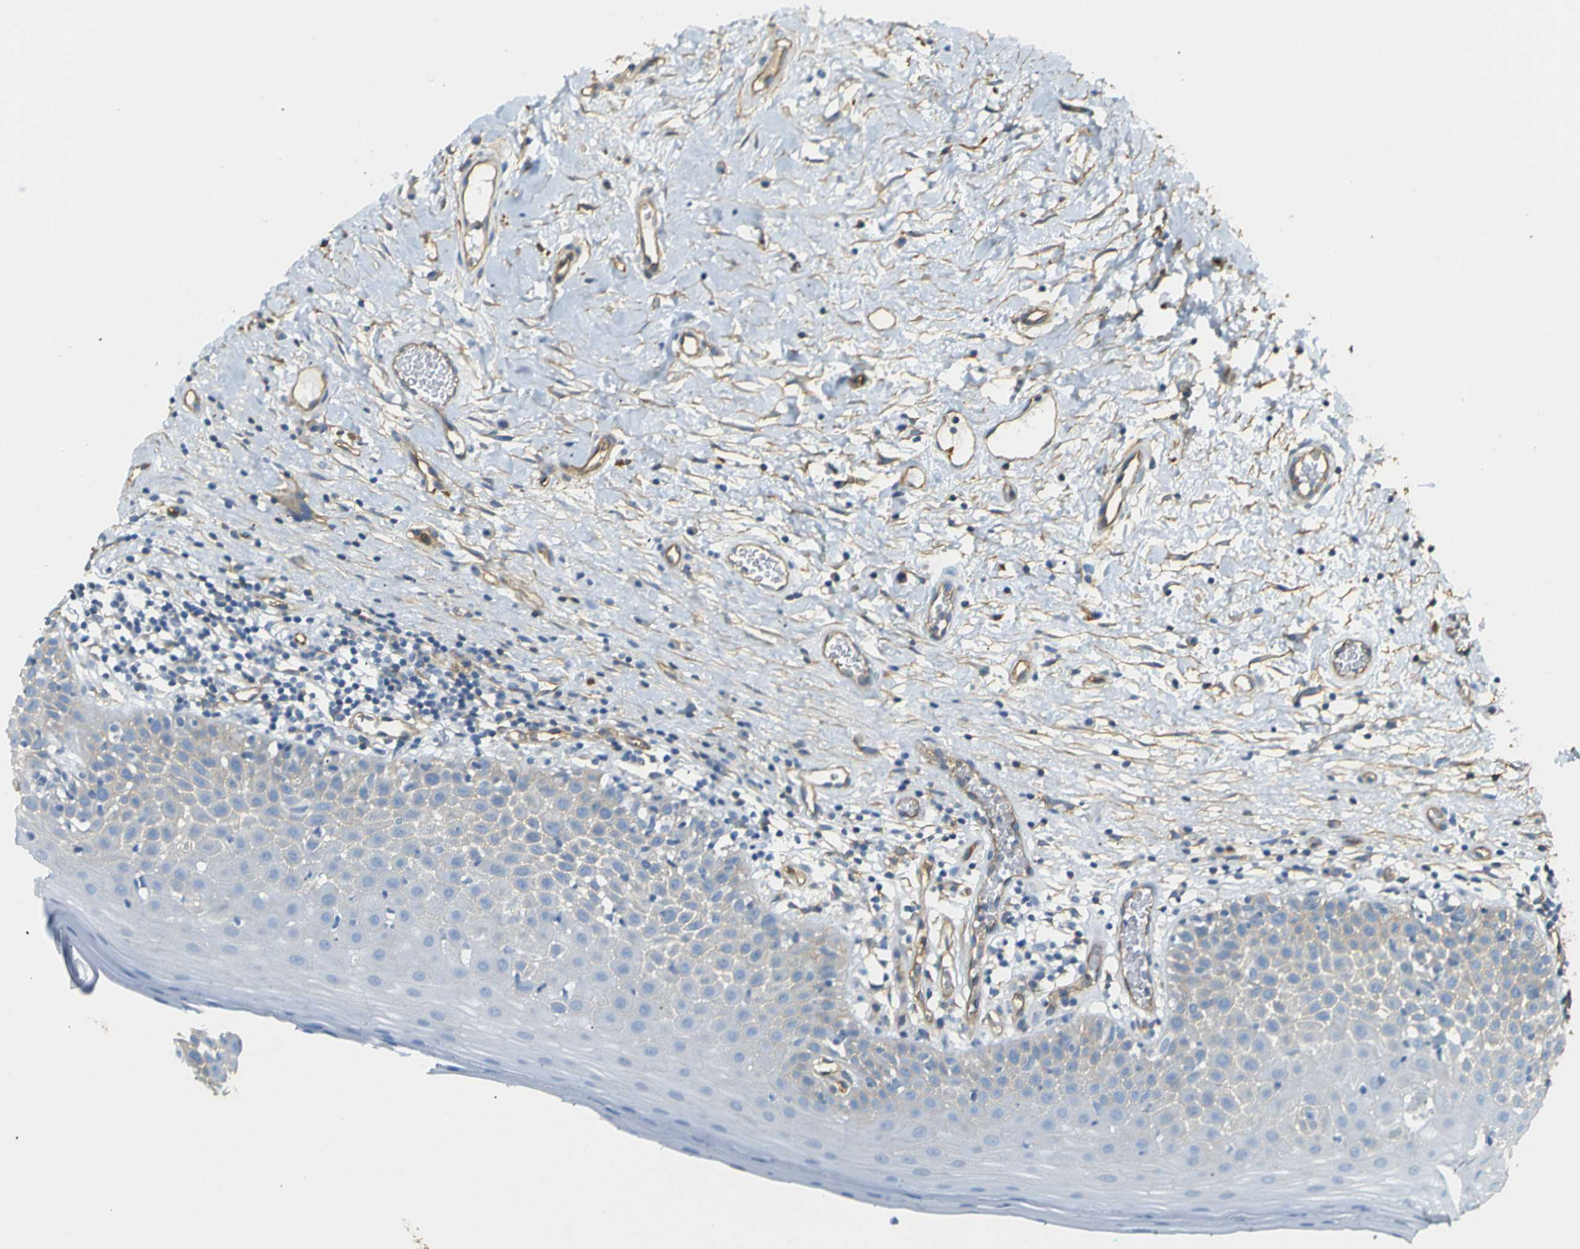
{"staining": {"intensity": "negative", "quantity": "none", "location": "none"}, "tissue": "oral mucosa", "cell_type": "Squamous epithelial cells", "image_type": "normal", "snomed": [{"axis": "morphology", "description": "Normal tissue, NOS"}, {"axis": "topography", "description": "Skeletal muscle"}, {"axis": "topography", "description": "Oral tissue"}], "caption": "High power microscopy photomicrograph of an IHC image of unremarkable oral mucosa, revealing no significant staining in squamous epithelial cells.", "gene": "SPTBN1", "patient": {"sex": "male", "age": 58}}